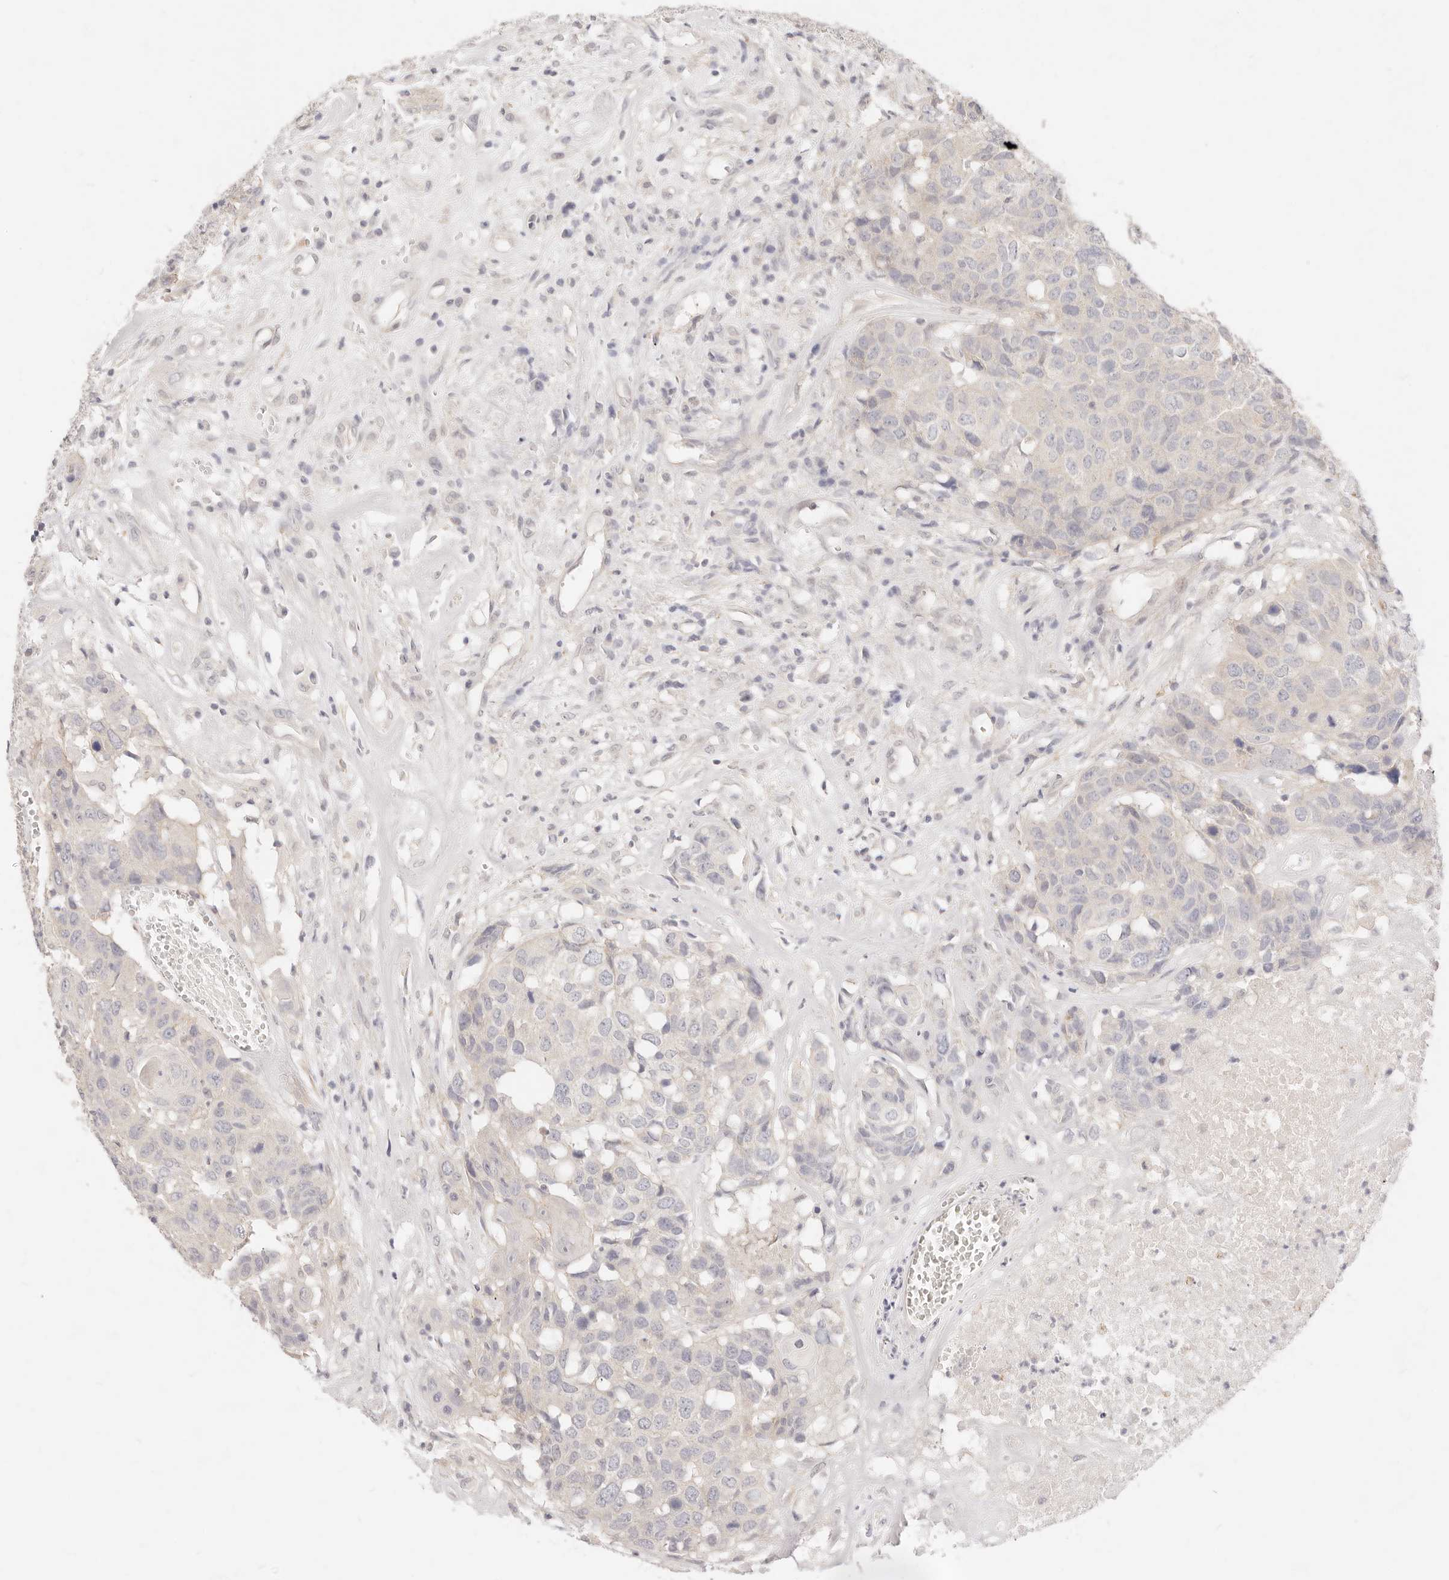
{"staining": {"intensity": "negative", "quantity": "none", "location": "none"}, "tissue": "head and neck cancer", "cell_type": "Tumor cells", "image_type": "cancer", "snomed": [{"axis": "morphology", "description": "Squamous cell carcinoma, NOS"}, {"axis": "topography", "description": "Head-Neck"}], "caption": "The micrograph reveals no significant staining in tumor cells of head and neck cancer (squamous cell carcinoma).", "gene": "UBXN10", "patient": {"sex": "male", "age": 66}}